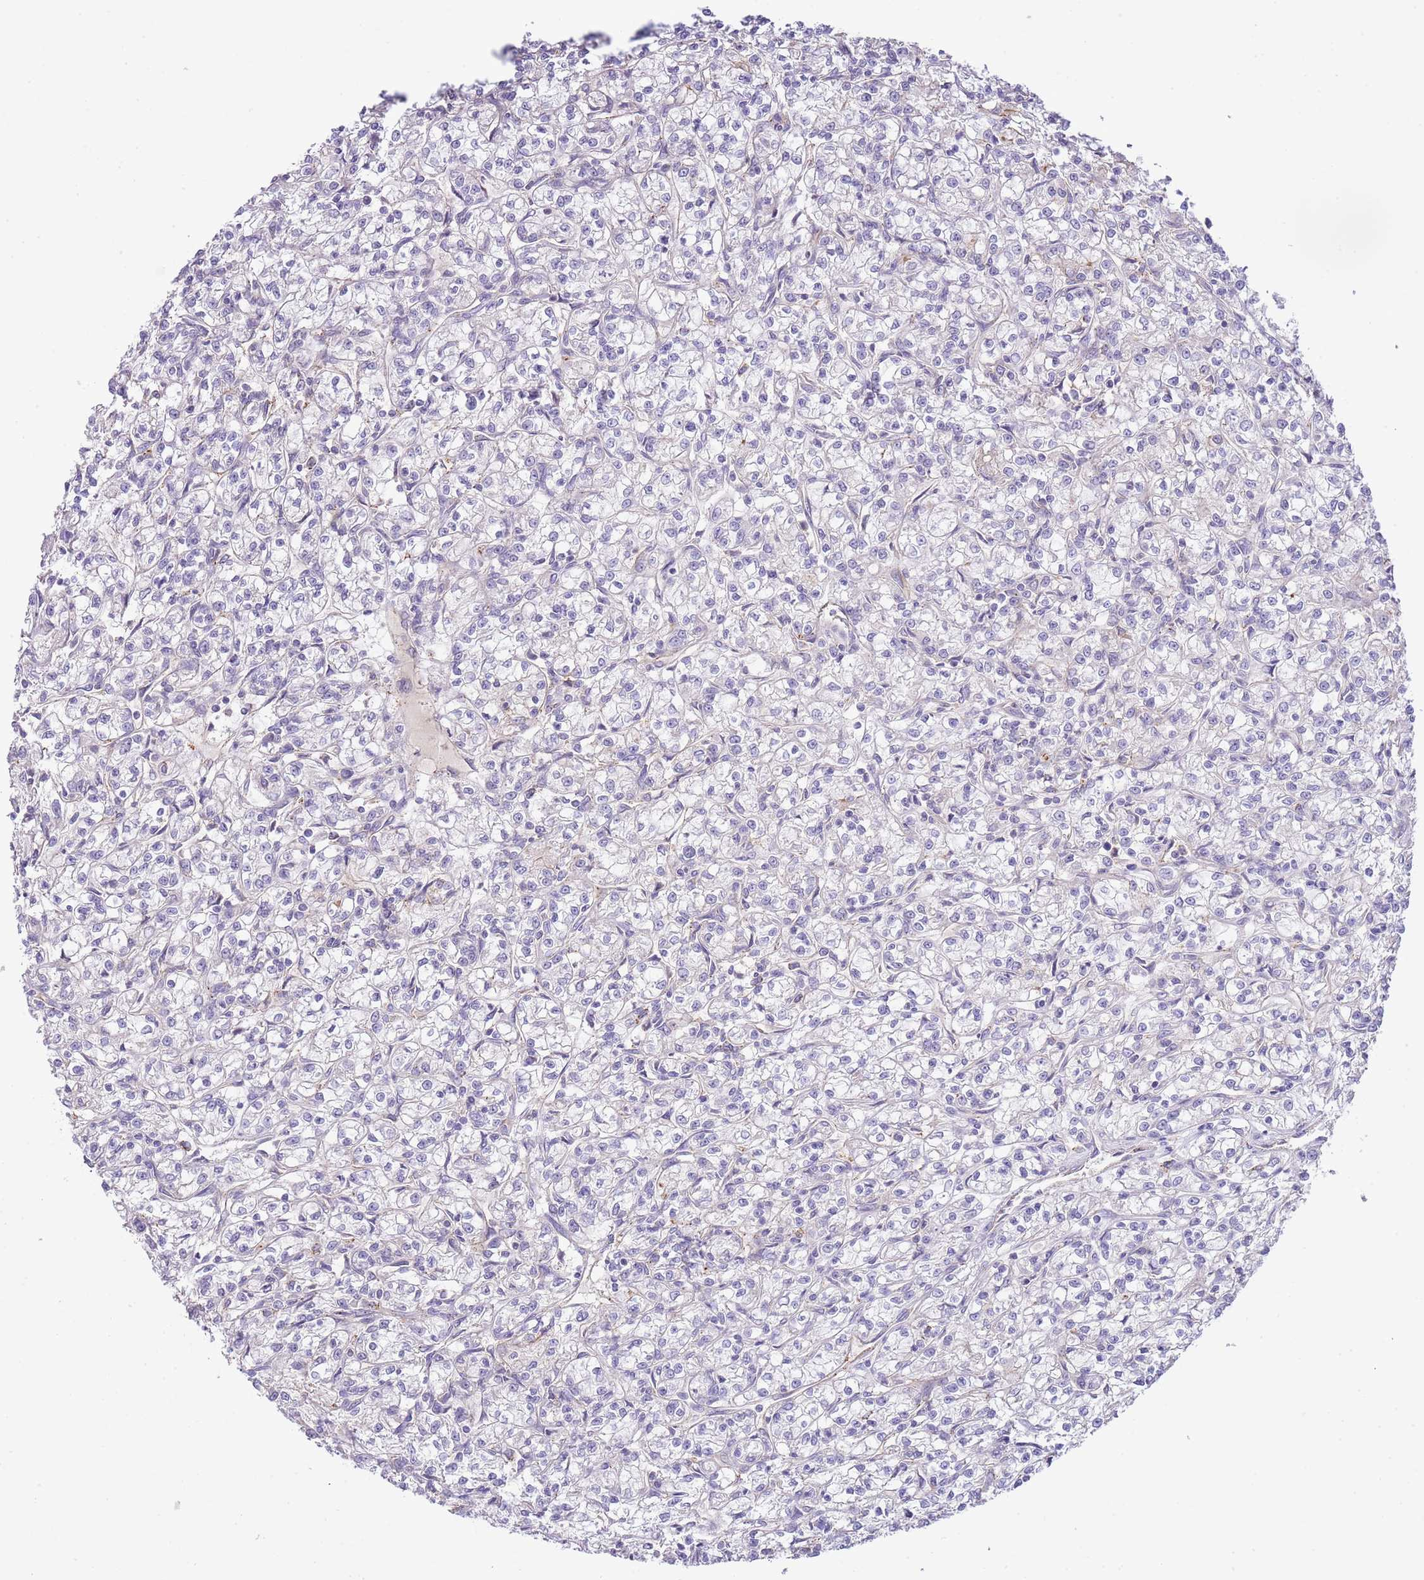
{"staining": {"intensity": "negative", "quantity": "none", "location": "none"}, "tissue": "renal cancer", "cell_type": "Tumor cells", "image_type": "cancer", "snomed": [{"axis": "morphology", "description": "Adenocarcinoma, NOS"}, {"axis": "topography", "description": "Kidney"}], "caption": "High magnification brightfield microscopy of renal cancer (adenocarcinoma) stained with DAB (3,3'-diaminobenzidine) (brown) and counterstained with hematoxylin (blue): tumor cells show no significant positivity.", "gene": "ABHD17A", "patient": {"sex": "female", "age": 59}}